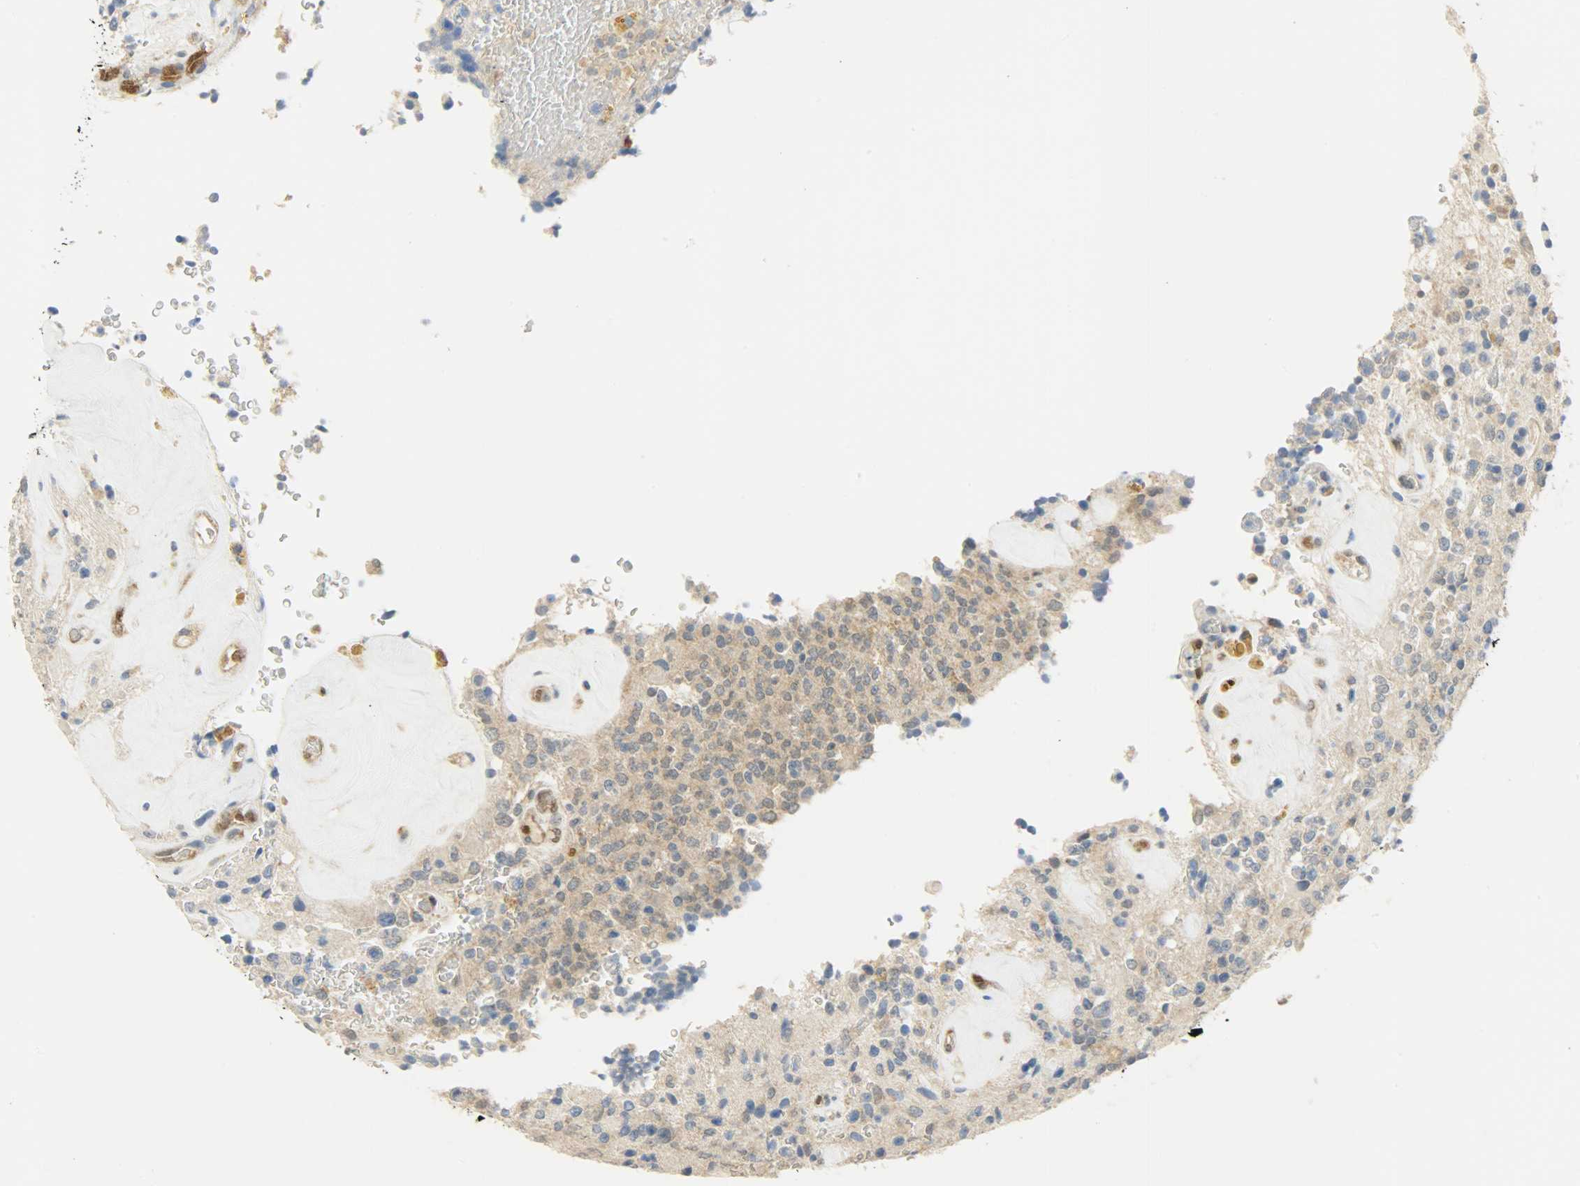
{"staining": {"intensity": "negative", "quantity": "none", "location": "none"}, "tissue": "glioma", "cell_type": "Tumor cells", "image_type": "cancer", "snomed": [{"axis": "morphology", "description": "Glioma, malignant, High grade"}, {"axis": "topography", "description": "pancreas cauda"}], "caption": "DAB (3,3'-diaminobenzidine) immunohistochemical staining of human glioma reveals no significant expression in tumor cells. The staining was performed using DAB to visualize the protein expression in brown, while the nuclei were stained in blue with hematoxylin (Magnification: 20x).", "gene": "FKBP1A", "patient": {"sex": "male", "age": 60}}